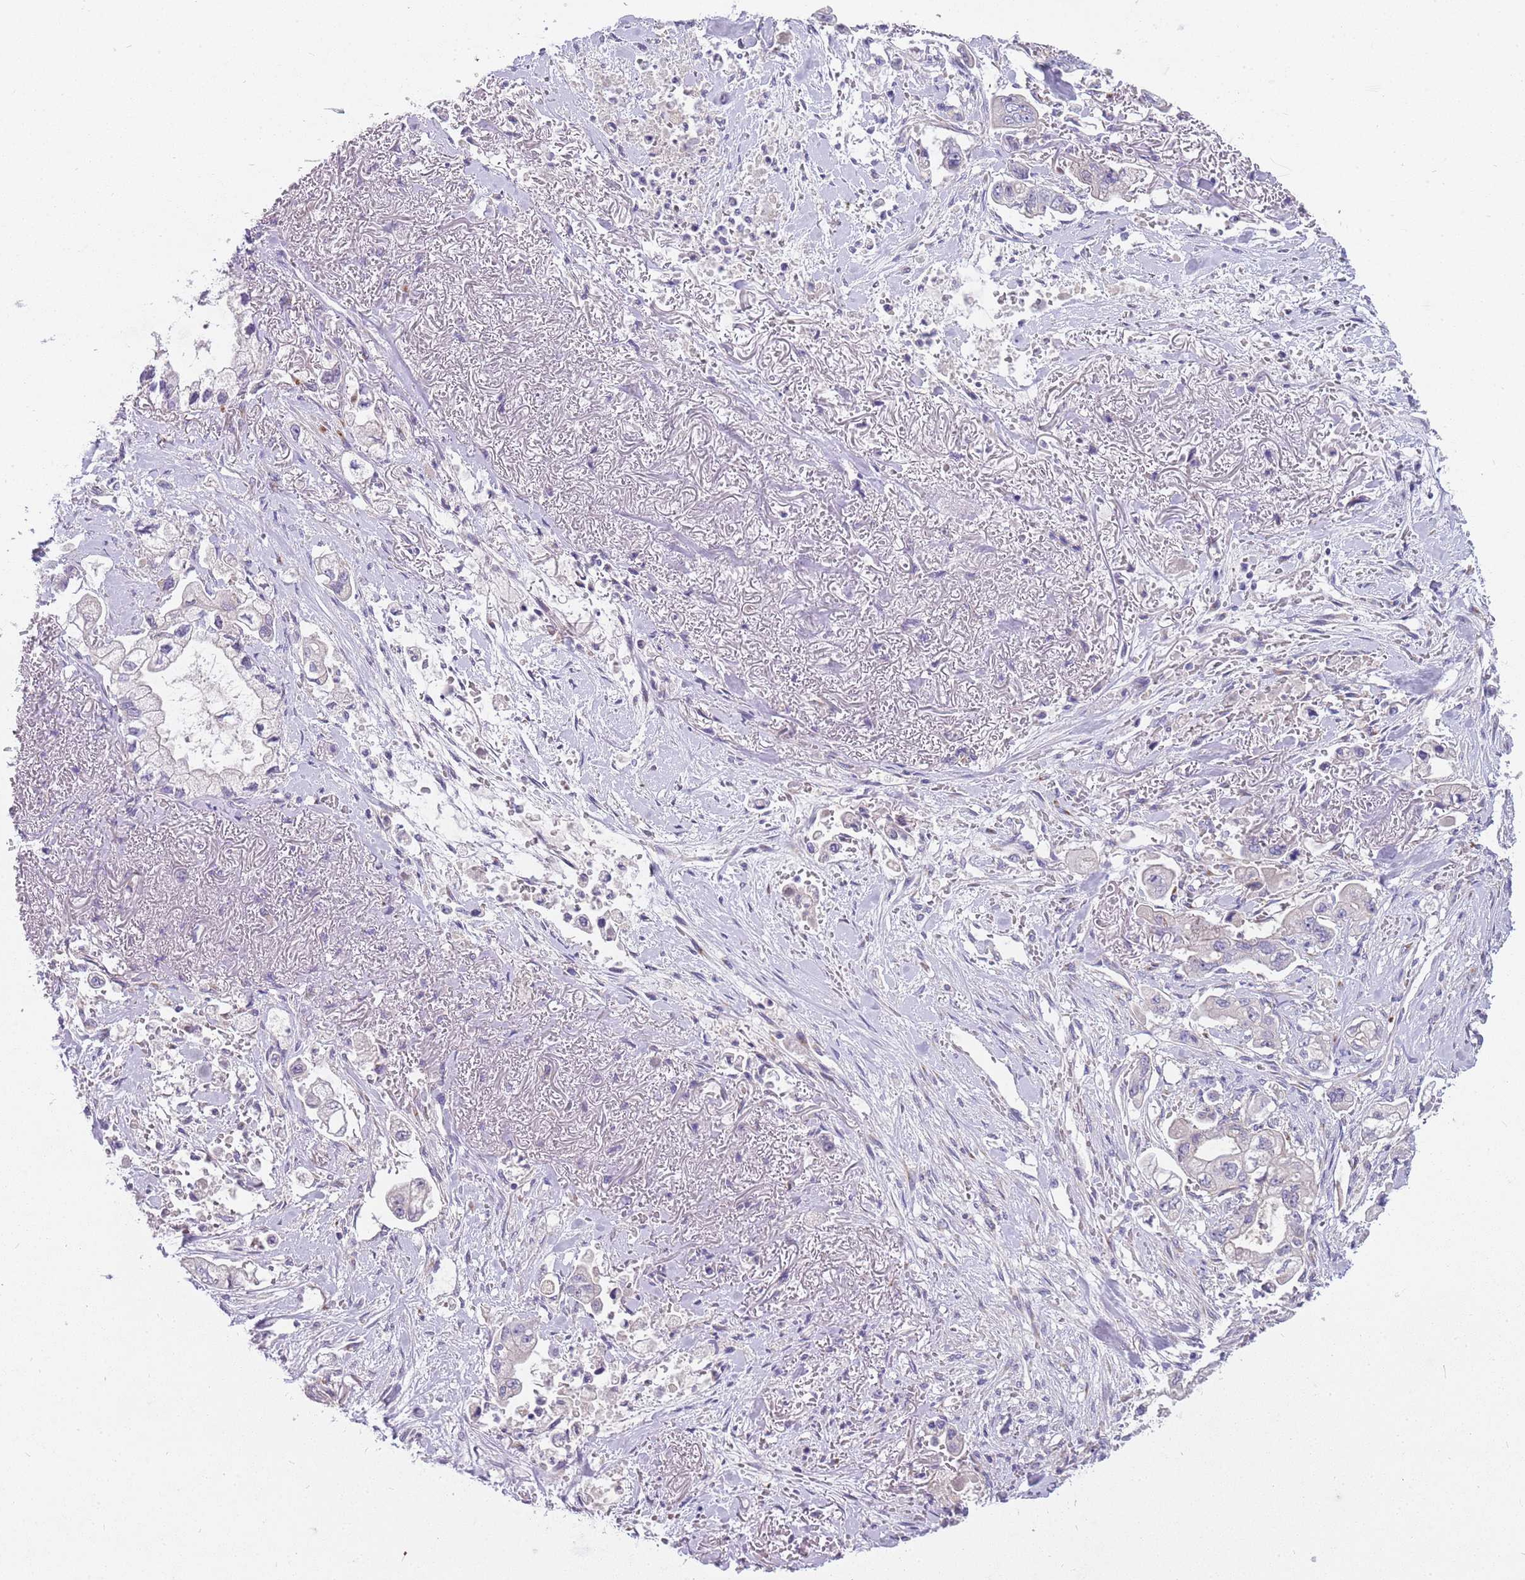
{"staining": {"intensity": "negative", "quantity": "none", "location": "none"}, "tissue": "stomach cancer", "cell_type": "Tumor cells", "image_type": "cancer", "snomed": [{"axis": "morphology", "description": "Adenocarcinoma, NOS"}, {"axis": "topography", "description": "Stomach"}], "caption": "A histopathology image of human stomach cancer is negative for staining in tumor cells.", "gene": "CFAP73", "patient": {"sex": "male", "age": 62}}